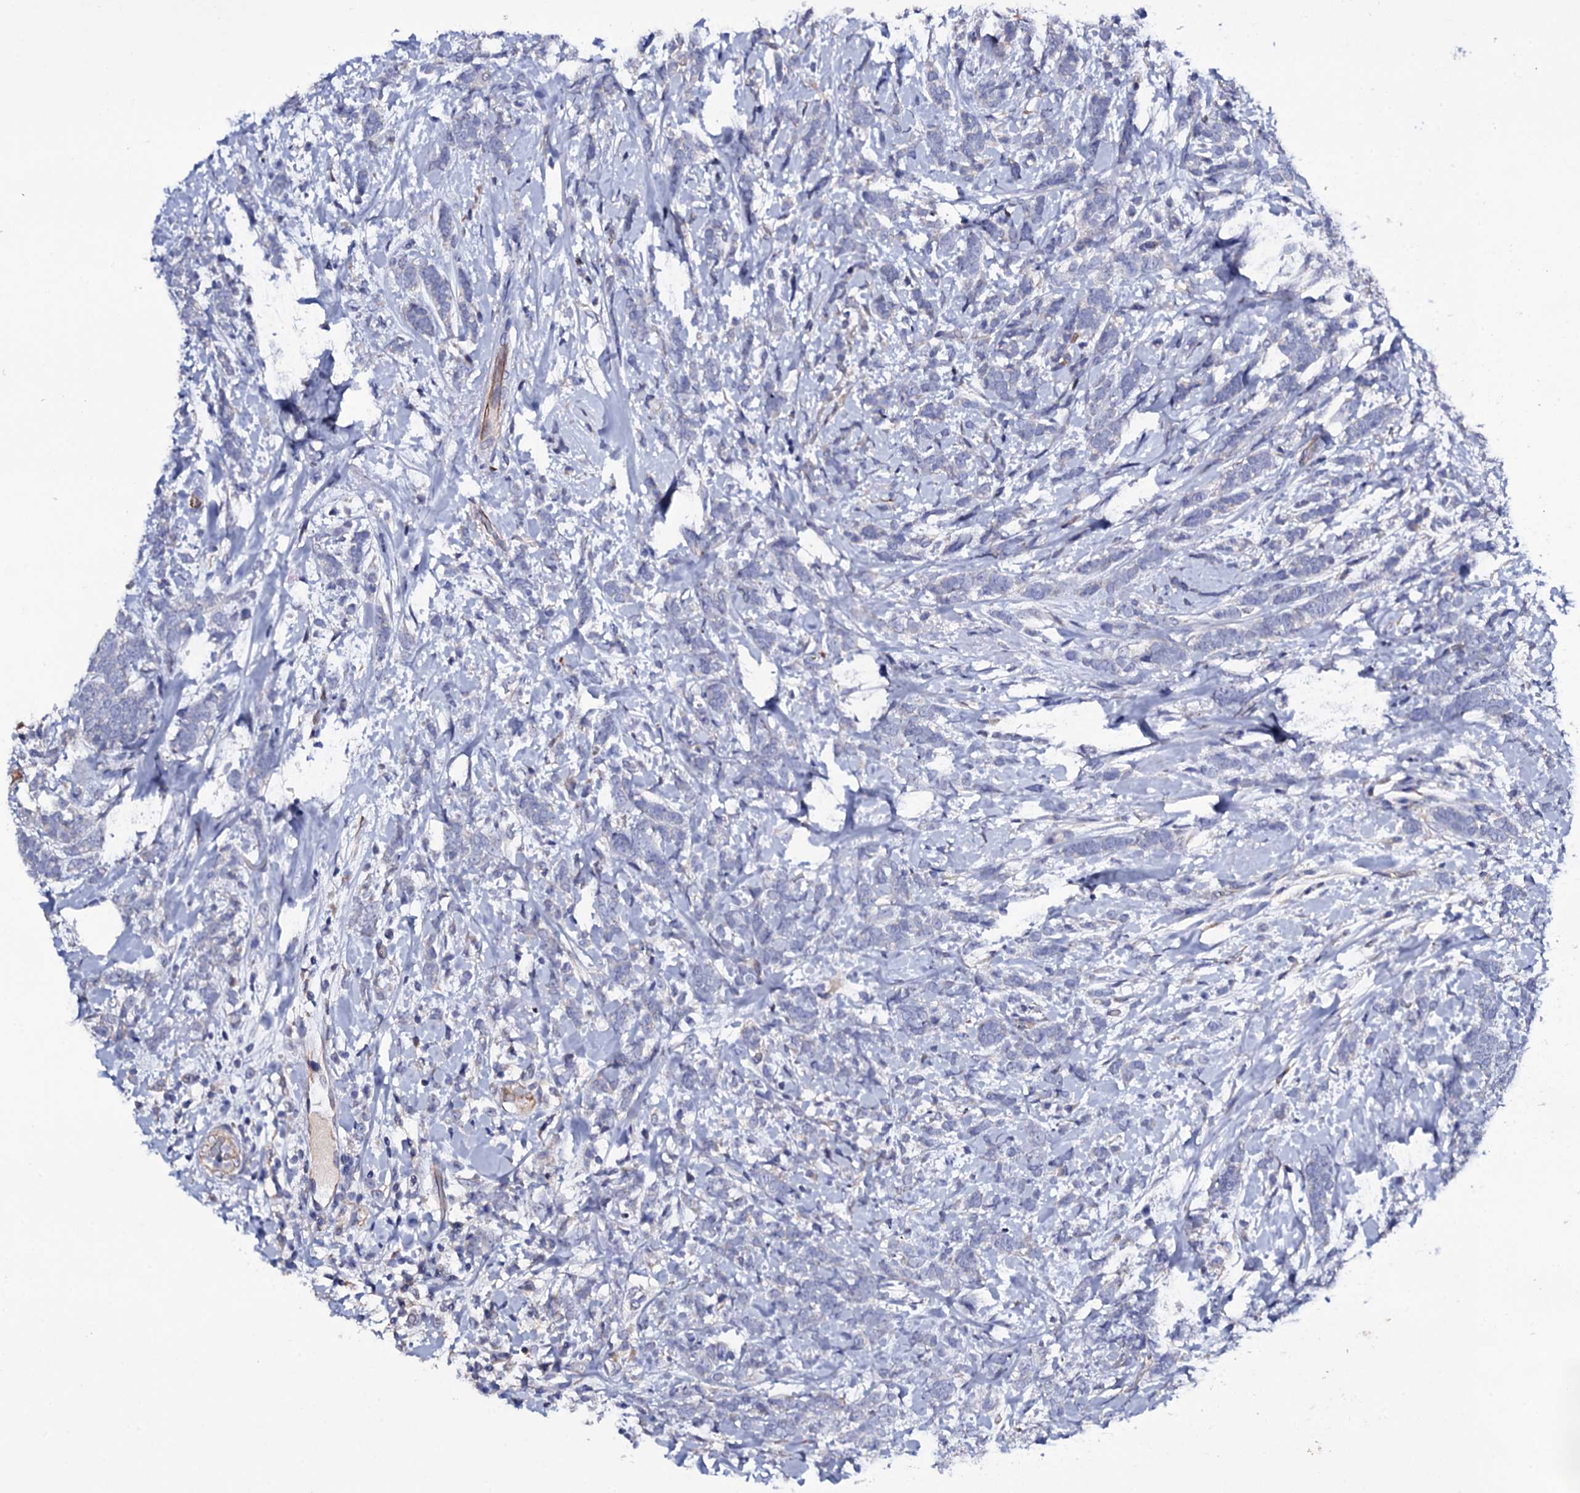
{"staining": {"intensity": "negative", "quantity": "none", "location": "none"}, "tissue": "breast cancer", "cell_type": "Tumor cells", "image_type": "cancer", "snomed": [{"axis": "morphology", "description": "Lobular carcinoma"}, {"axis": "topography", "description": "Breast"}], "caption": "Immunohistochemical staining of lobular carcinoma (breast) exhibits no significant positivity in tumor cells.", "gene": "BCL2L14", "patient": {"sex": "female", "age": 58}}